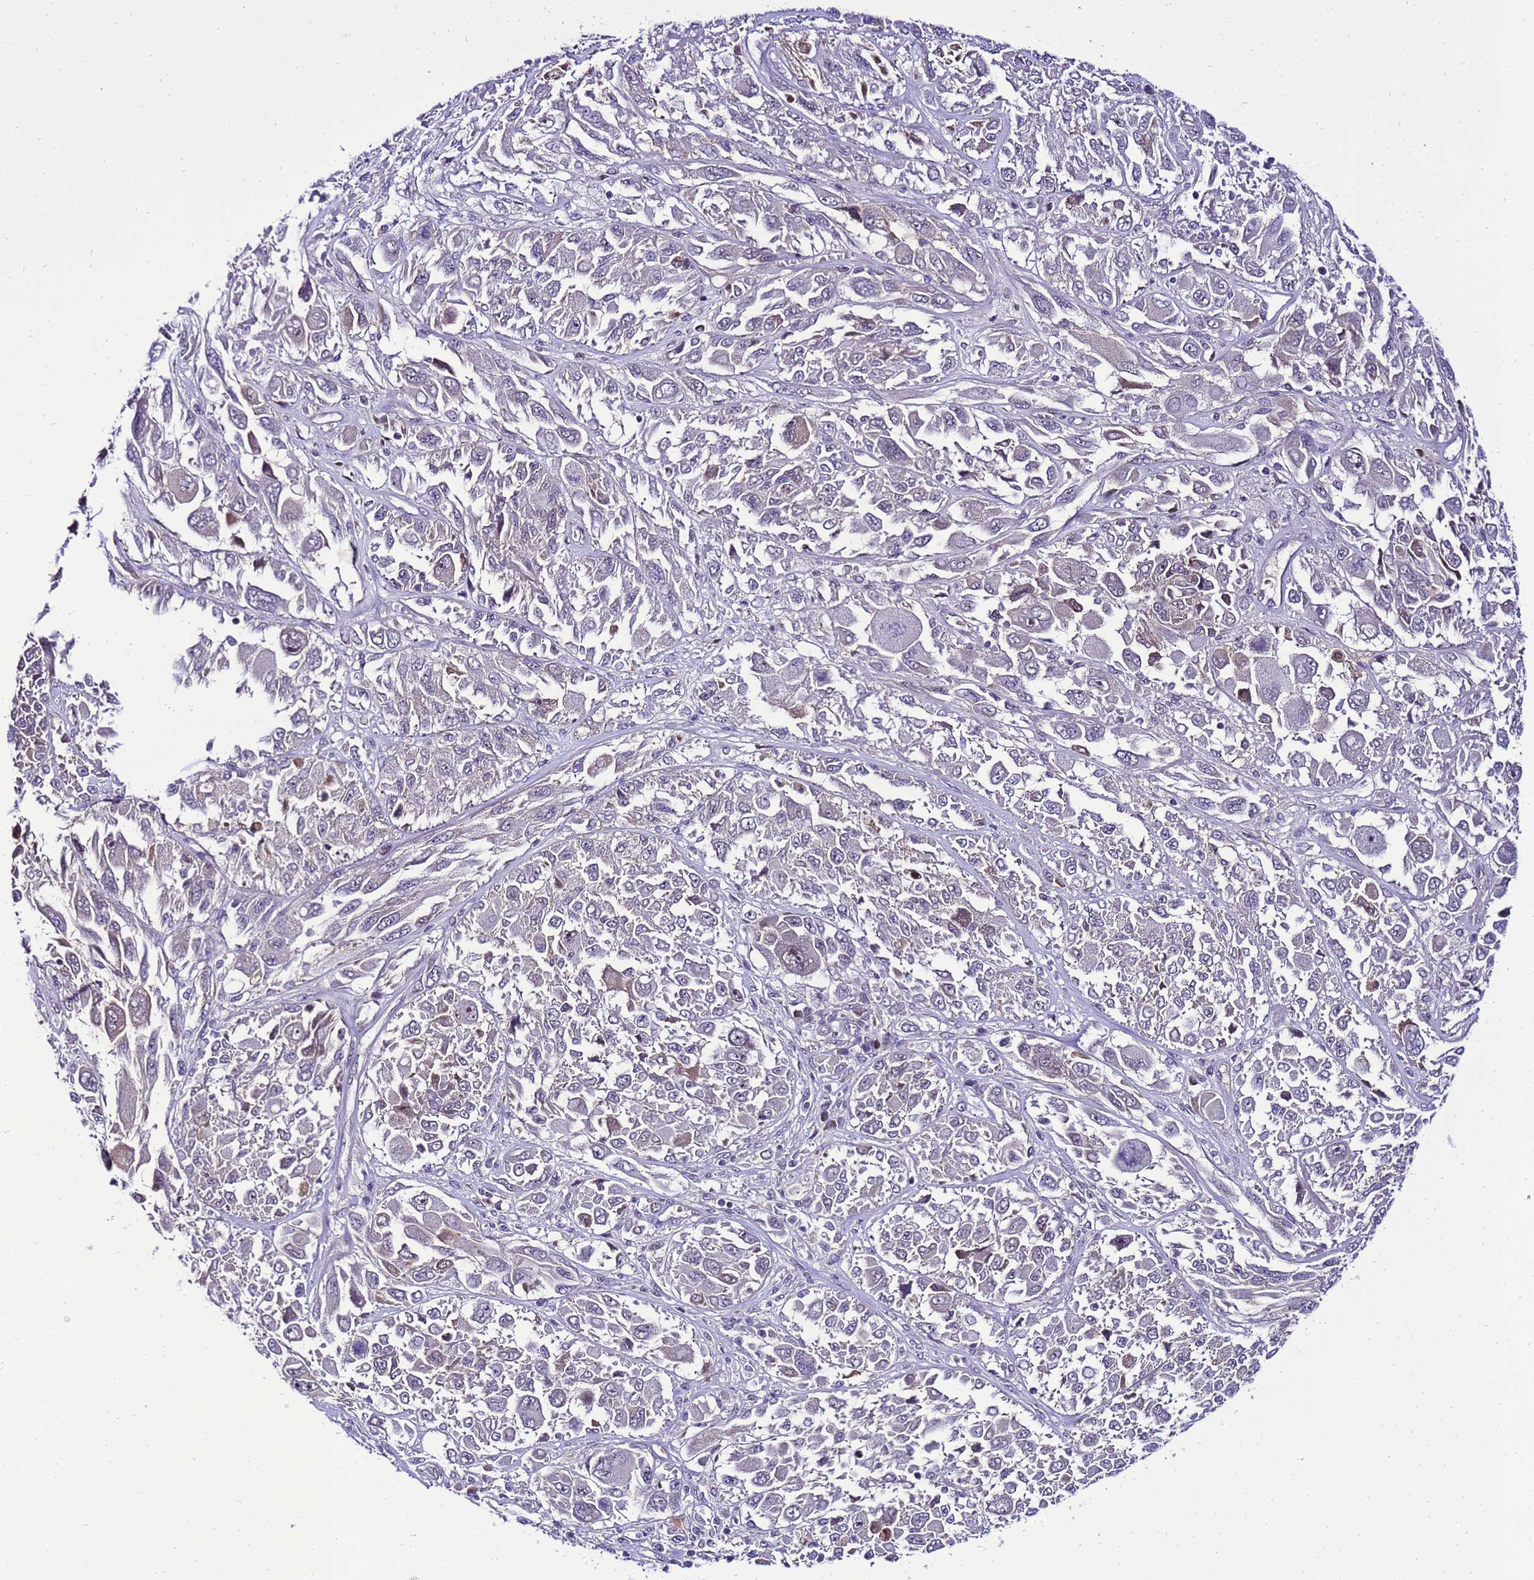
{"staining": {"intensity": "weak", "quantity": "<25%", "location": "cytoplasmic/membranous"}, "tissue": "melanoma", "cell_type": "Tumor cells", "image_type": "cancer", "snomed": [{"axis": "morphology", "description": "Malignant melanoma, NOS"}, {"axis": "topography", "description": "Skin"}], "caption": "Tumor cells are negative for brown protein staining in melanoma. (DAB (3,3'-diaminobenzidine) immunohistochemistry with hematoxylin counter stain).", "gene": "C19orf47", "patient": {"sex": "female", "age": 91}}